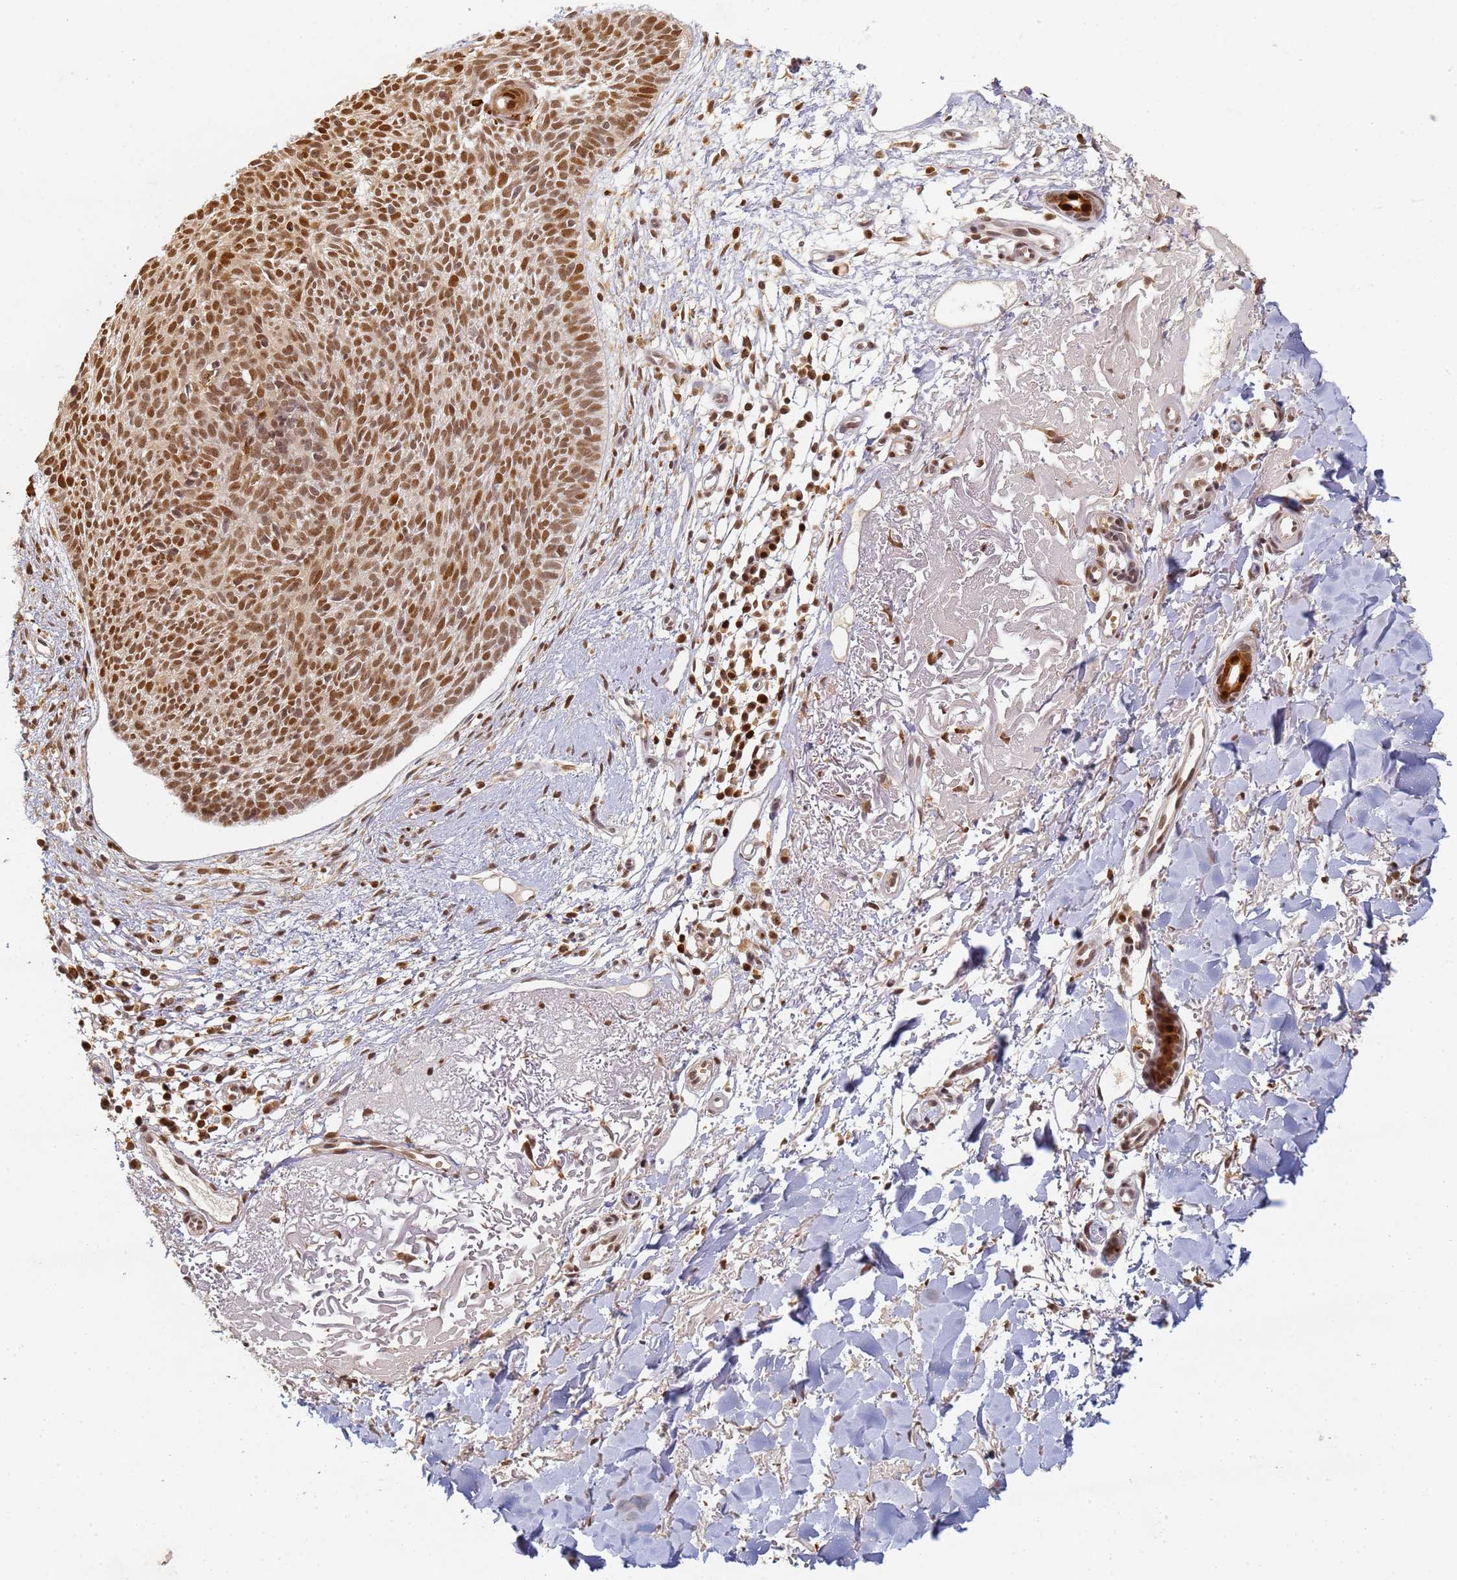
{"staining": {"intensity": "moderate", "quantity": ">75%", "location": "nuclear"}, "tissue": "skin cancer", "cell_type": "Tumor cells", "image_type": "cancer", "snomed": [{"axis": "morphology", "description": "Basal cell carcinoma"}, {"axis": "topography", "description": "Skin"}], "caption": "Skin cancer stained for a protein displays moderate nuclear positivity in tumor cells. The staining was performed using DAB (3,3'-diaminobenzidine), with brown indicating positive protein expression. Nuclei are stained blue with hematoxylin.", "gene": "HMCES", "patient": {"sex": "male", "age": 84}}